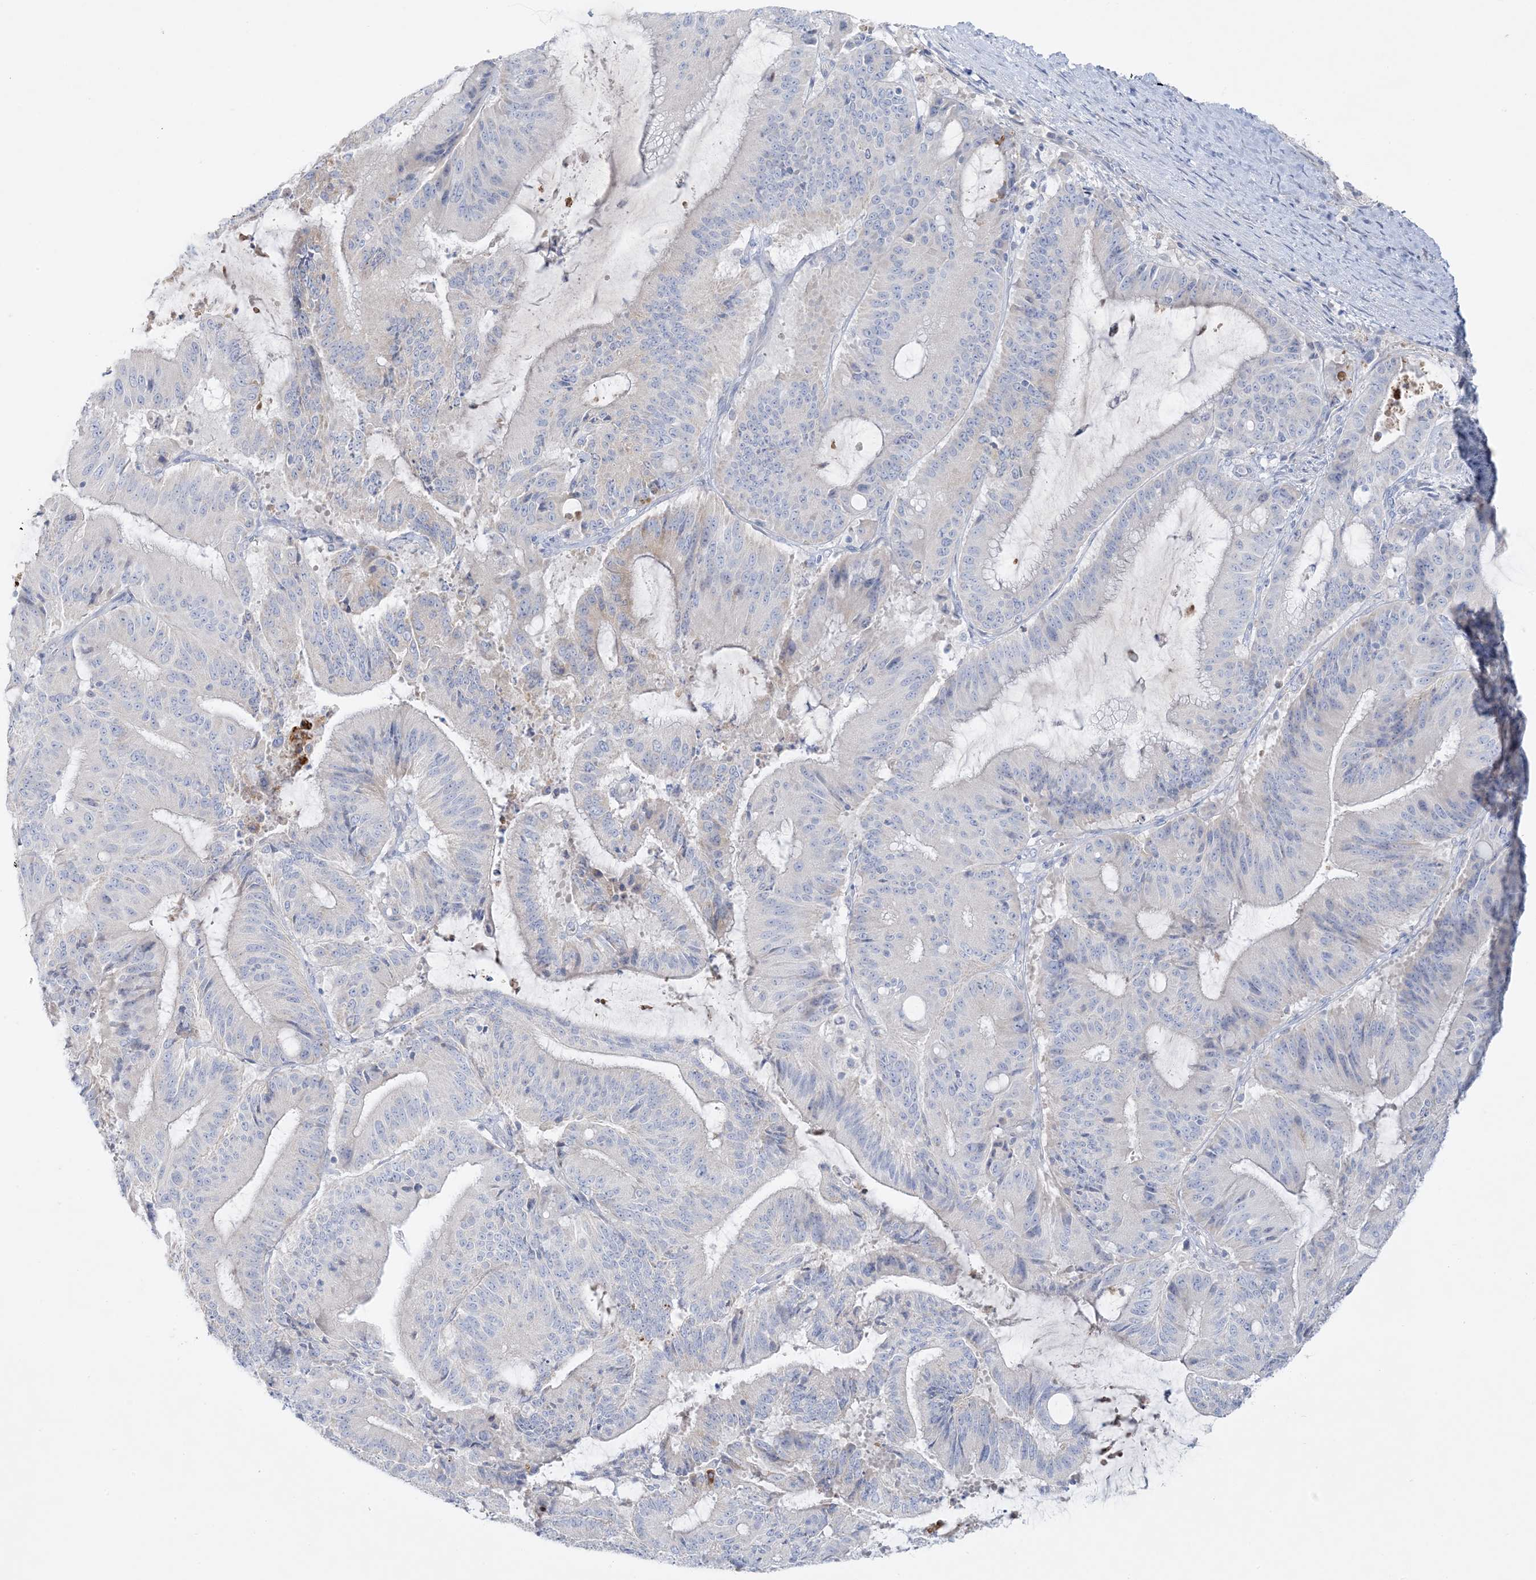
{"staining": {"intensity": "negative", "quantity": "none", "location": "none"}, "tissue": "liver cancer", "cell_type": "Tumor cells", "image_type": "cancer", "snomed": [{"axis": "morphology", "description": "Normal tissue, NOS"}, {"axis": "morphology", "description": "Cholangiocarcinoma"}, {"axis": "topography", "description": "Liver"}, {"axis": "topography", "description": "Peripheral nerve tissue"}], "caption": "Protein analysis of liver cancer (cholangiocarcinoma) demonstrates no significant expression in tumor cells. (DAB (3,3'-diaminobenzidine) immunohistochemistry visualized using brightfield microscopy, high magnification).", "gene": "FAM184A", "patient": {"sex": "female", "age": 73}}